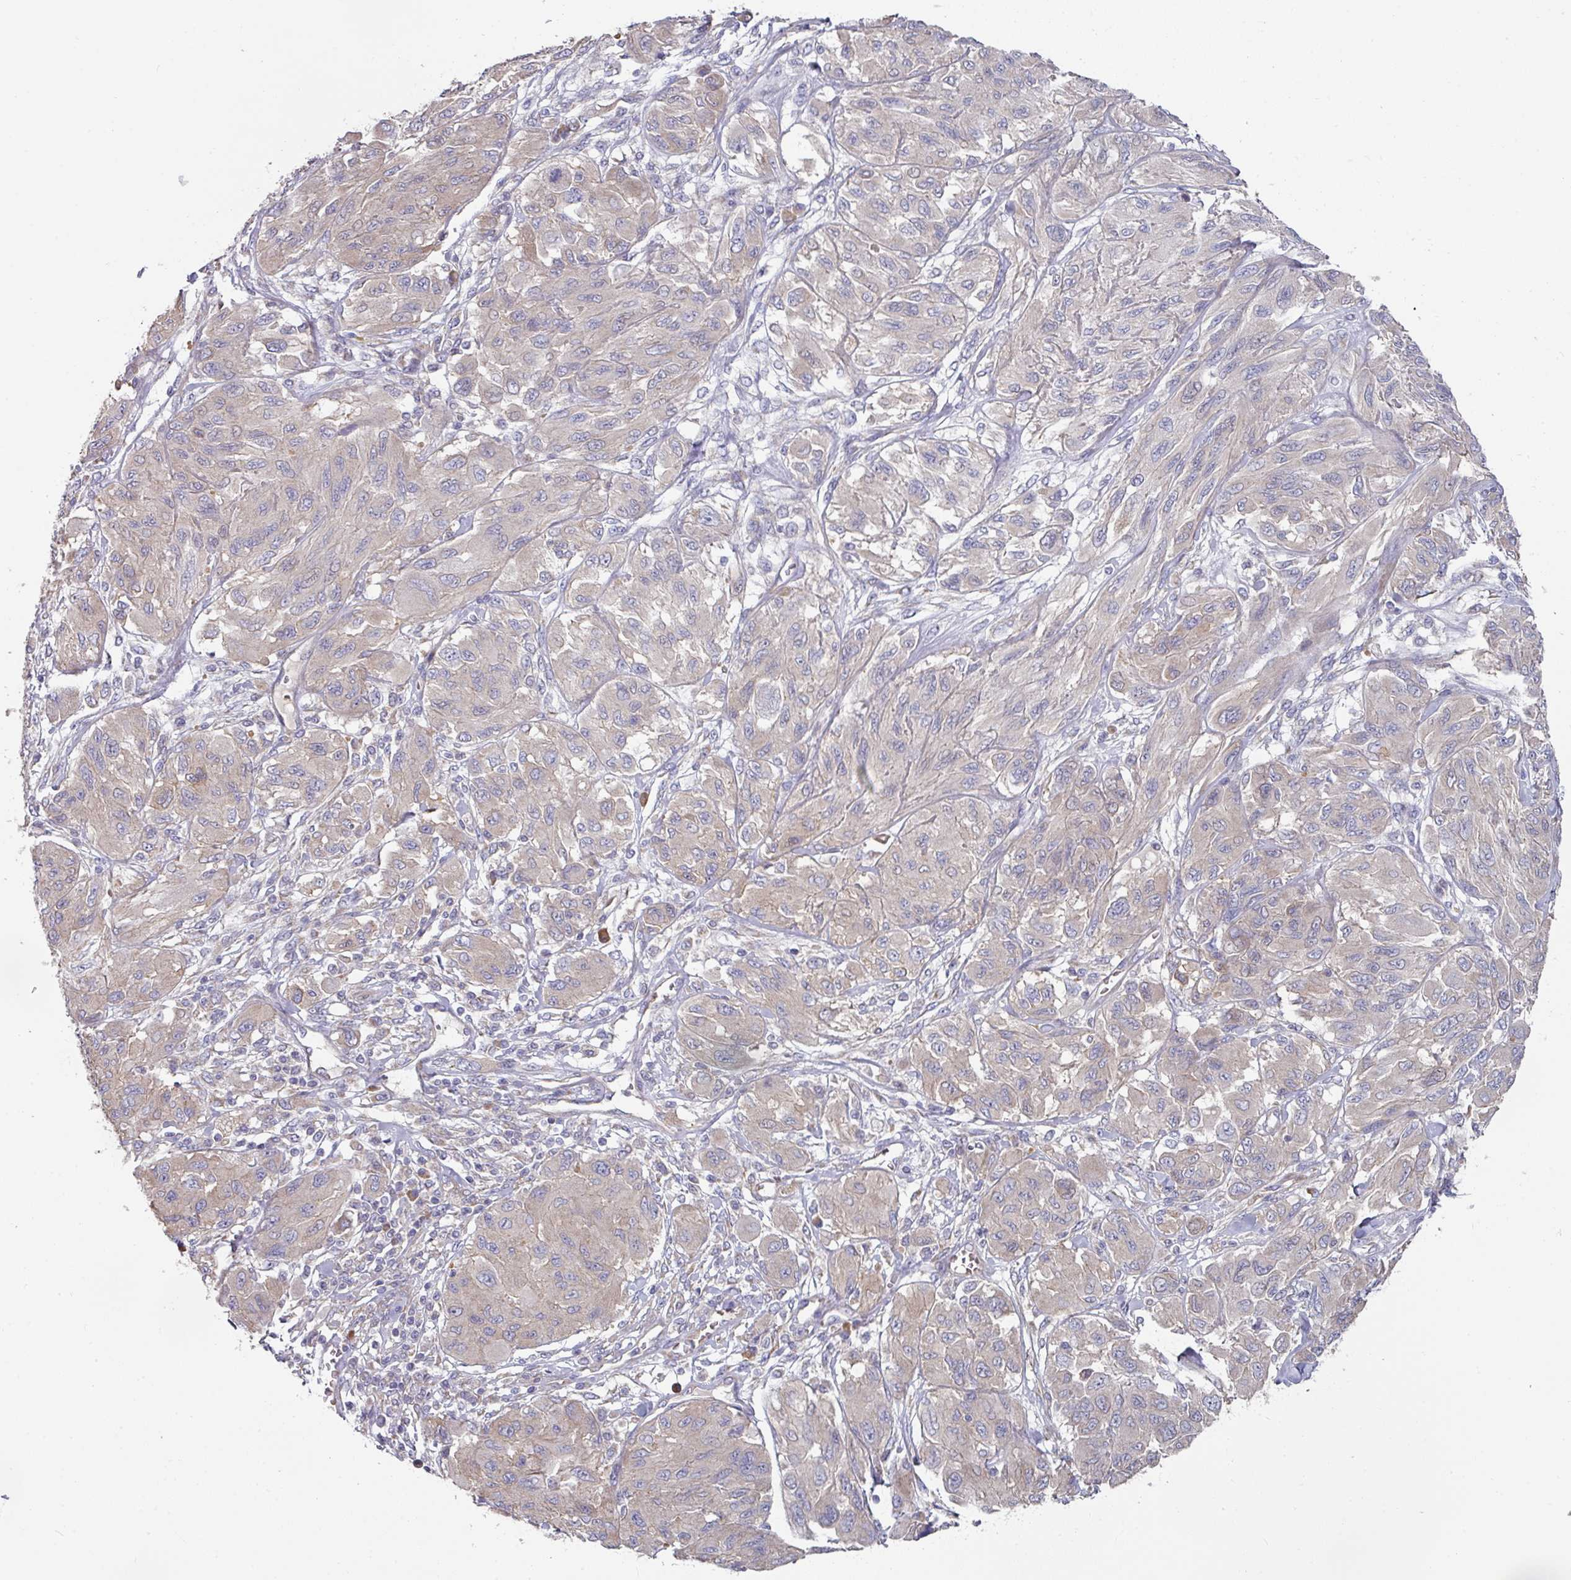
{"staining": {"intensity": "negative", "quantity": "none", "location": "none"}, "tissue": "melanoma", "cell_type": "Tumor cells", "image_type": "cancer", "snomed": [{"axis": "morphology", "description": "Malignant melanoma, NOS"}, {"axis": "topography", "description": "Skin"}], "caption": "This is an immunohistochemistry micrograph of malignant melanoma. There is no positivity in tumor cells.", "gene": "PYROXD2", "patient": {"sex": "female", "age": 91}}